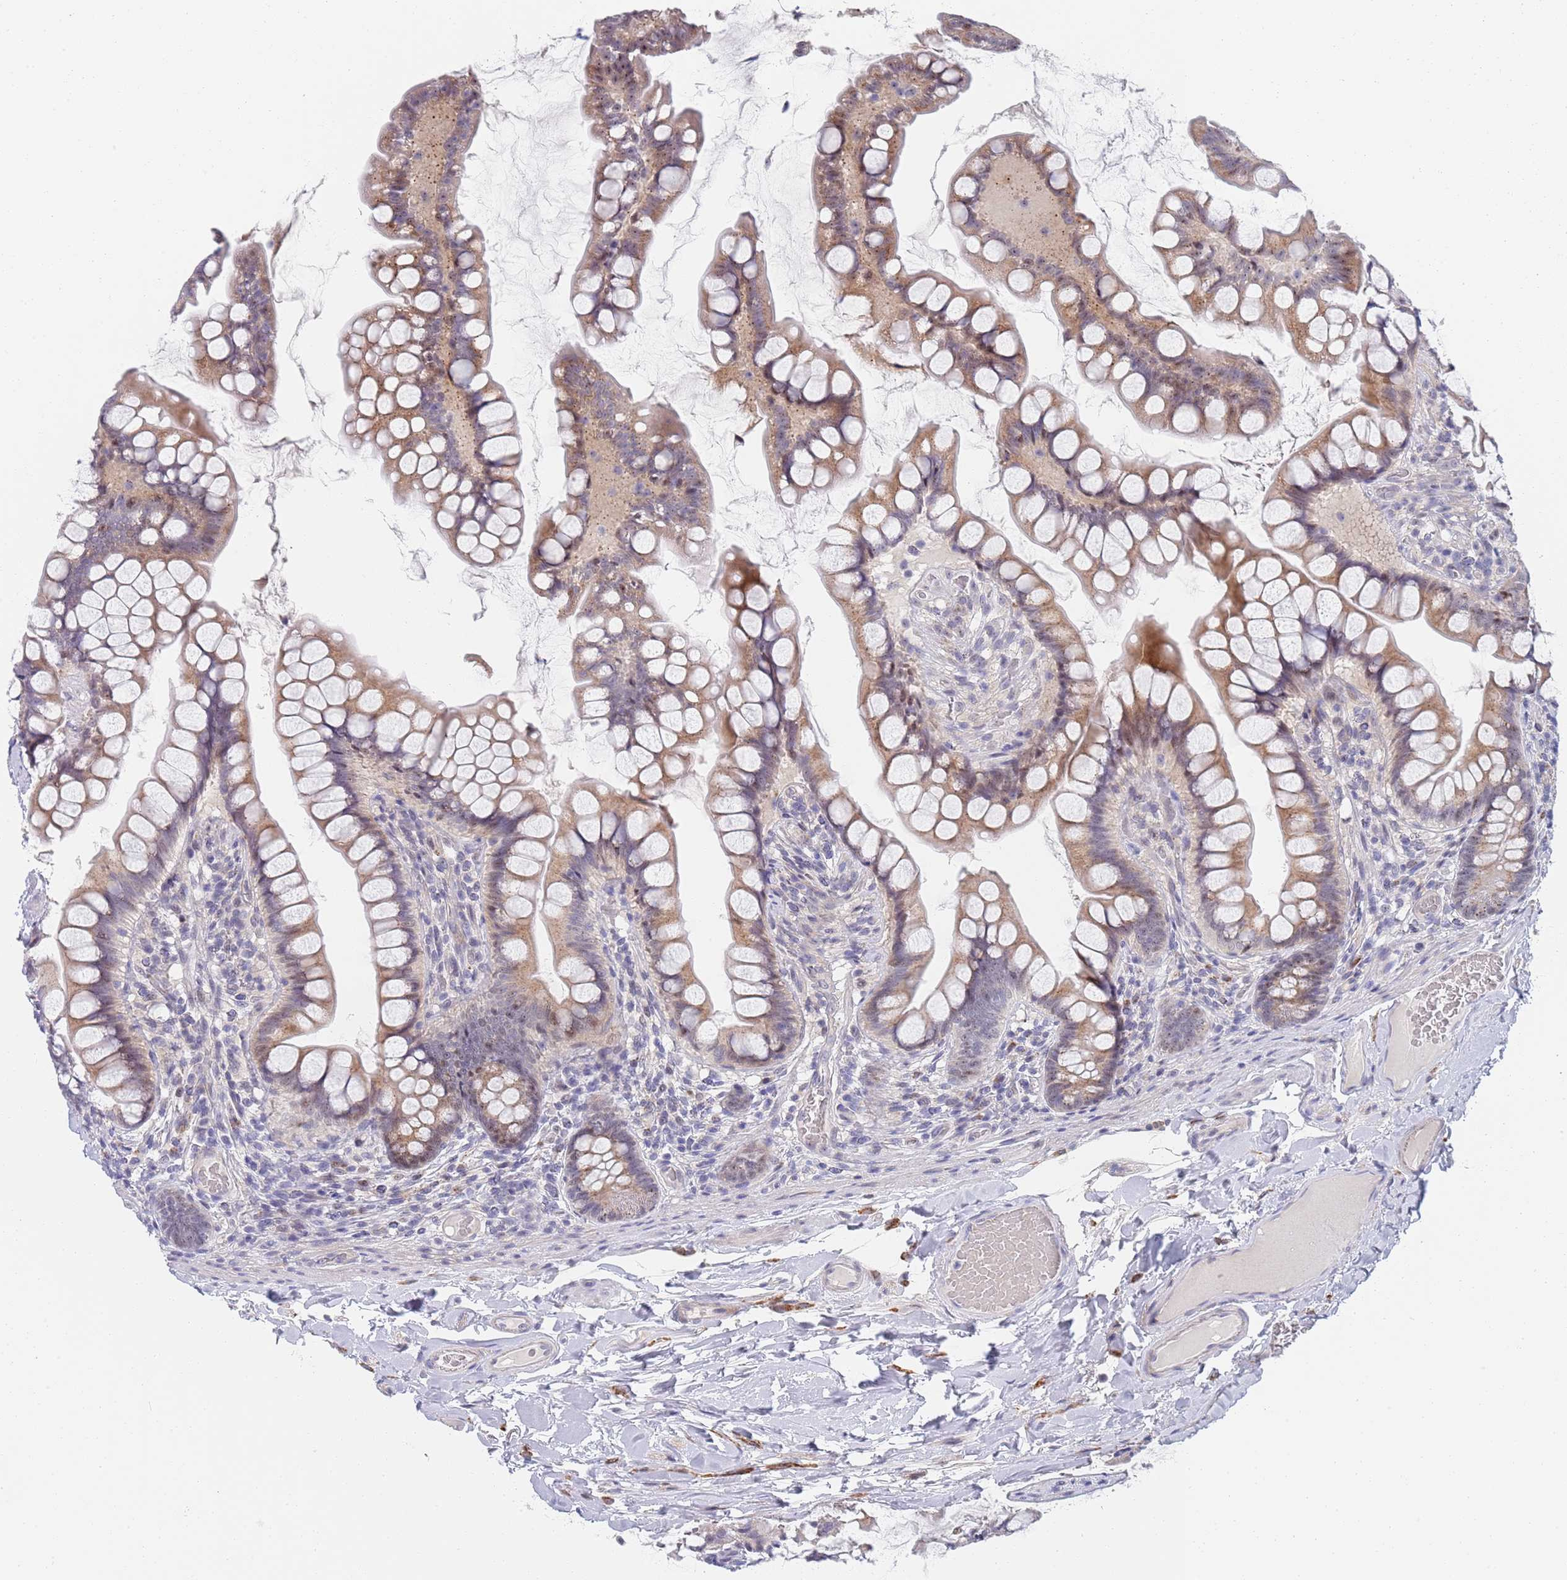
{"staining": {"intensity": "moderate", "quantity": ">75%", "location": "cytoplasmic/membranous,nuclear"}, "tissue": "small intestine", "cell_type": "Glandular cells", "image_type": "normal", "snomed": [{"axis": "morphology", "description": "Normal tissue, NOS"}, {"axis": "topography", "description": "Small intestine"}], "caption": "Glandular cells display medium levels of moderate cytoplasmic/membranous,nuclear expression in about >75% of cells in benign small intestine. The staining was performed using DAB, with brown indicating positive protein expression. Nuclei are stained blue with hematoxylin.", "gene": "PLCL2", "patient": {"sex": "male", "age": 70}}